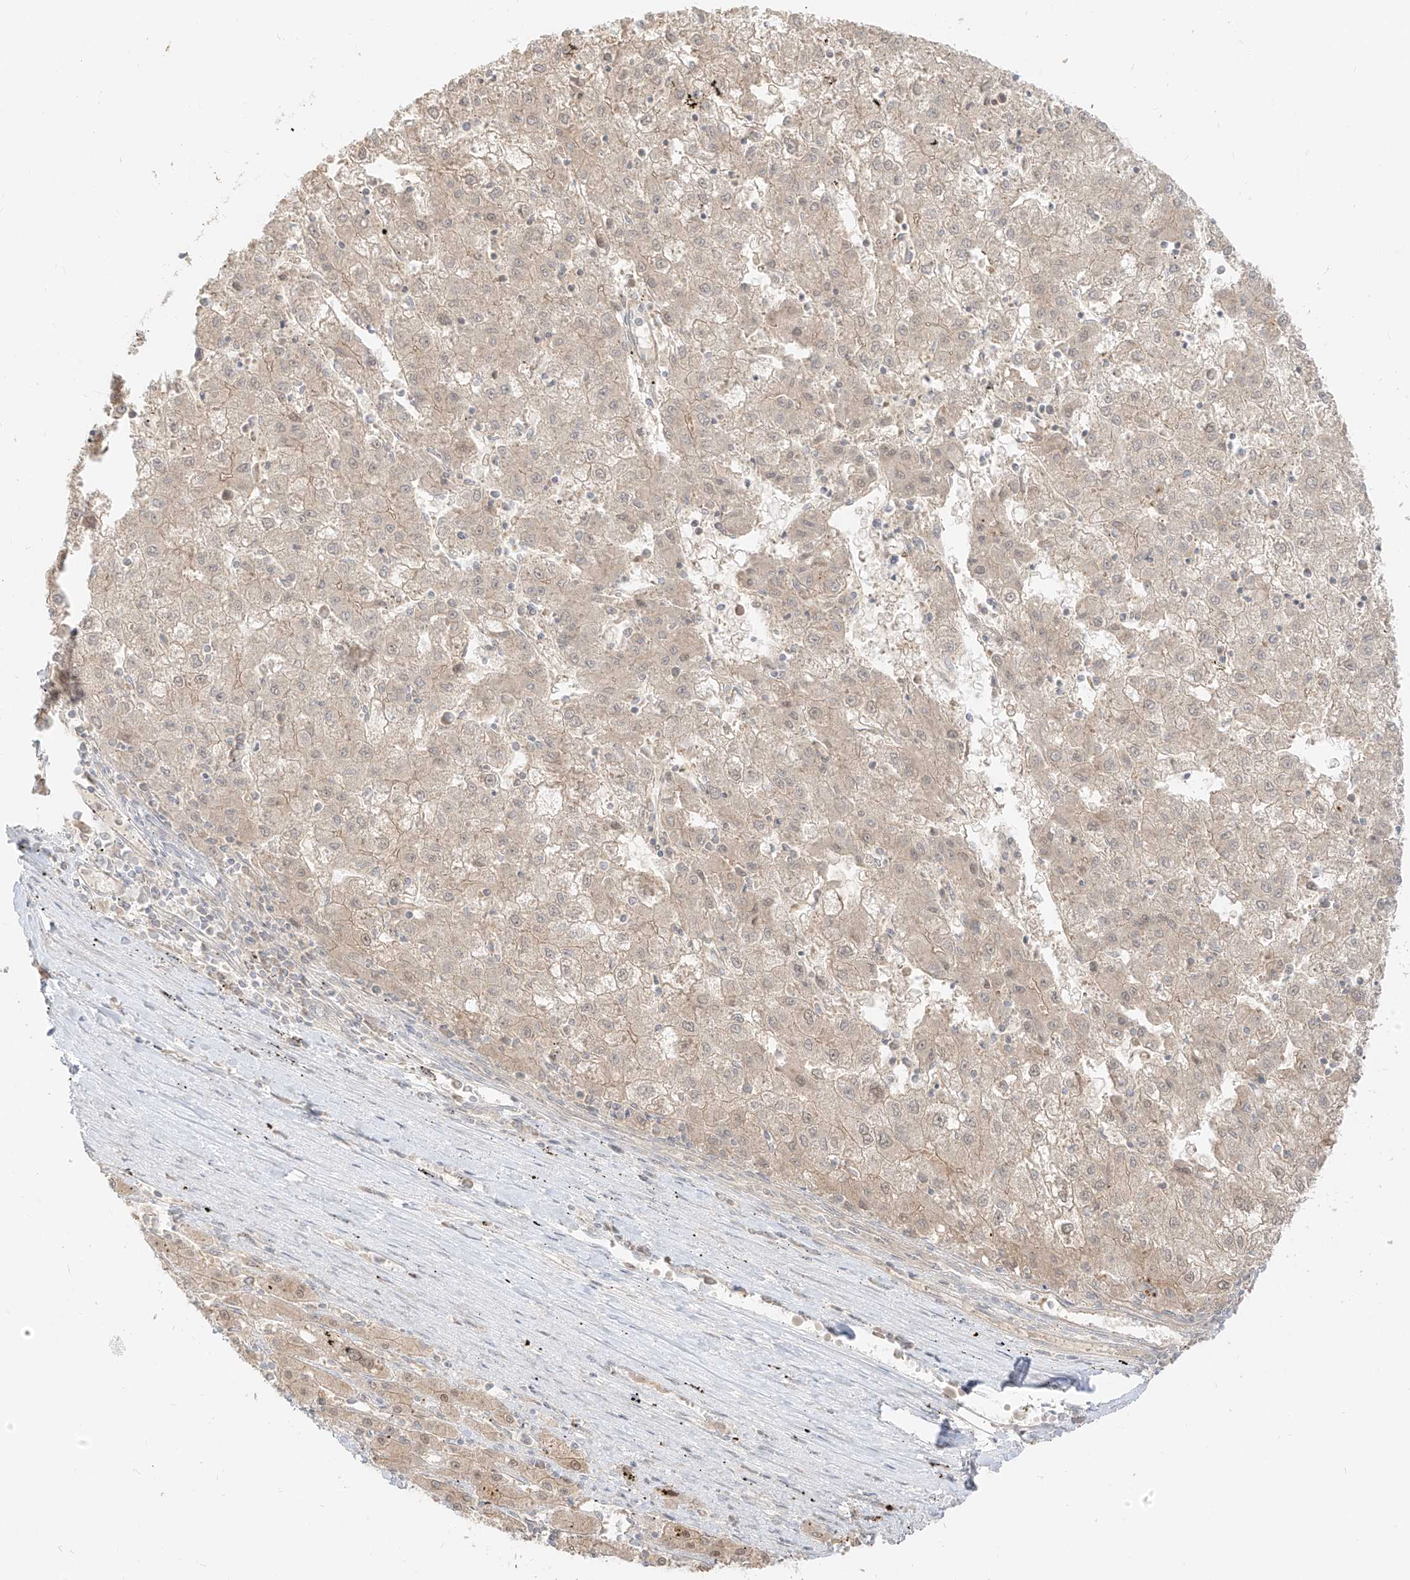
{"staining": {"intensity": "weak", "quantity": "25%-75%", "location": "cytoplasmic/membranous"}, "tissue": "liver cancer", "cell_type": "Tumor cells", "image_type": "cancer", "snomed": [{"axis": "morphology", "description": "Carcinoma, Hepatocellular, NOS"}, {"axis": "topography", "description": "Liver"}], "caption": "The micrograph demonstrates staining of liver cancer (hepatocellular carcinoma), revealing weak cytoplasmic/membranous protein expression (brown color) within tumor cells.", "gene": "LIPT1", "patient": {"sex": "male", "age": 72}}